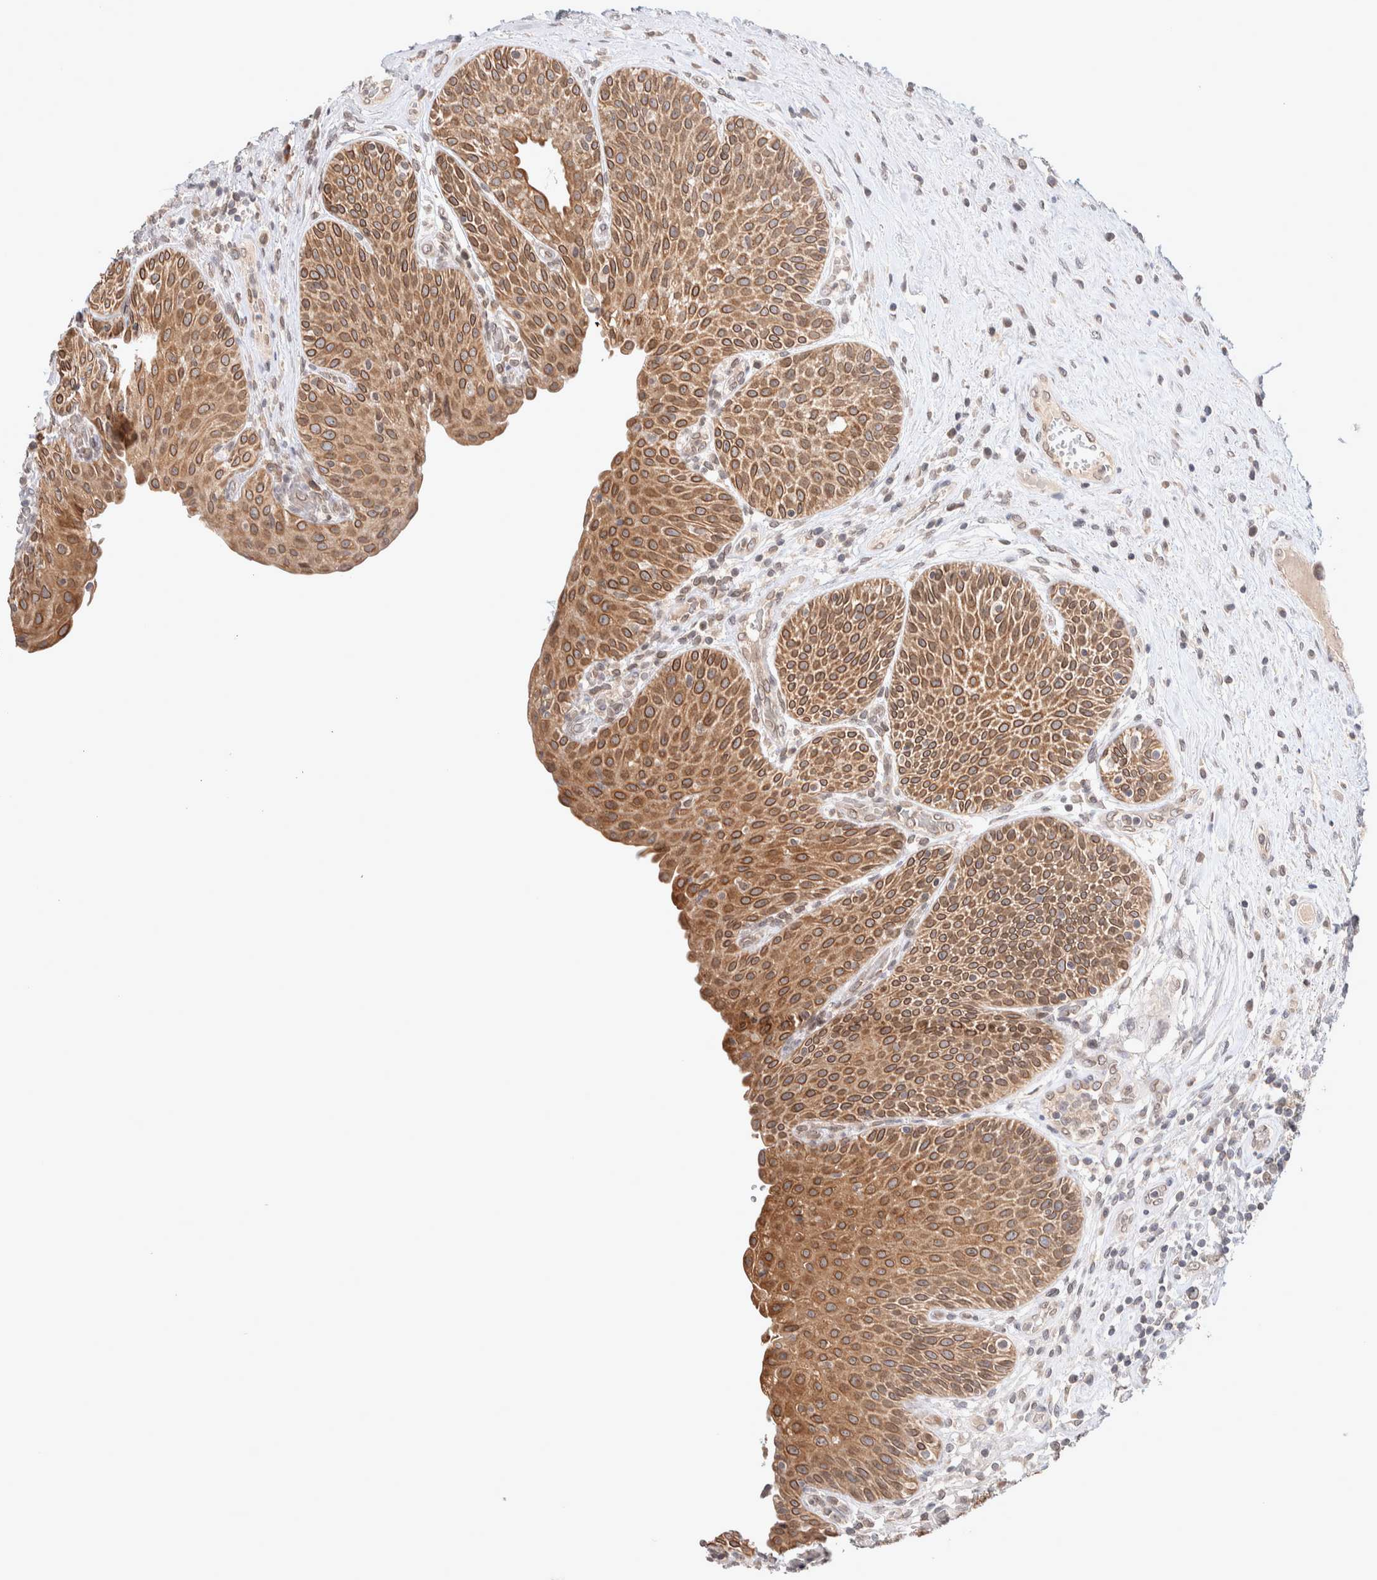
{"staining": {"intensity": "moderate", "quantity": ">75%", "location": "cytoplasmic/membranous,nuclear"}, "tissue": "urinary bladder", "cell_type": "Urothelial cells", "image_type": "normal", "snomed": [{"axis": "morphology", "description": "Normal tissue, NOS"}, {"axis": "topography", "description": "Urinary bladder"}], "caption": "IHC of normal human urinary bladder demonstrates medium levels of moderate cytoplasmic/membranous,nuclear staining in about >75% of urothelial cells.", "gene": "CRAT", "patient": {"sex": "female", "age": 62}}